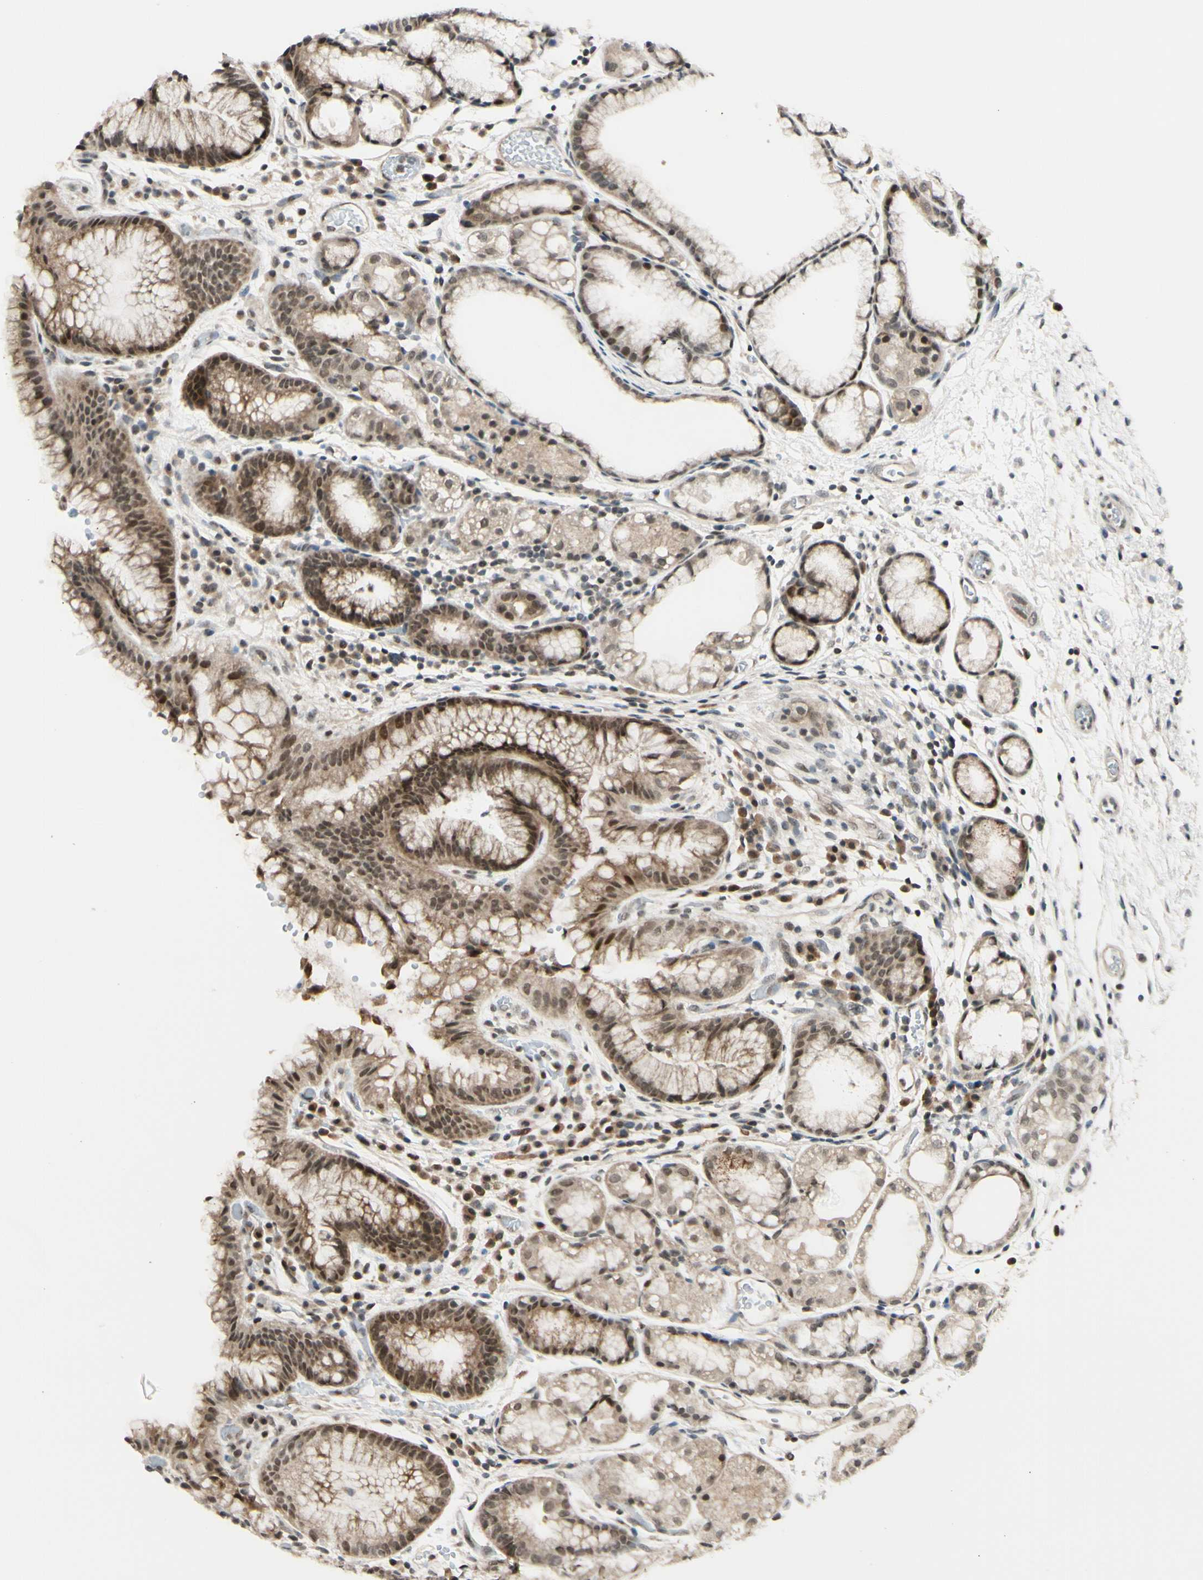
{"staining": {"intensity": "moderate", "quantity": ">75%", "location": "cytoplasmic/membranous,nuclear"}, "tissue": "stomach", "cell_type": "Glandular cells", "image_type": "normal", "snomed": [{"axis": "morphology", "description": "Normal tissue, NOS"}, {"axis": "topography", "description": "Stomach, upper"}], "caption": "High-magnification brightfield microscopy of benign stomach stained with DAB (3,3'-diaminobenzidine) (brown) and counterstained with hematoxylin (blue). glandular cells exhibit moderate cytoplasmic/membranous,nuclear staining is identified in approximately>75% of cells. The protein is shown in brown color, while the nuclei are stained blue.", "gene": "BRMS1", "patient": {"sex": "male", "age": 72}}